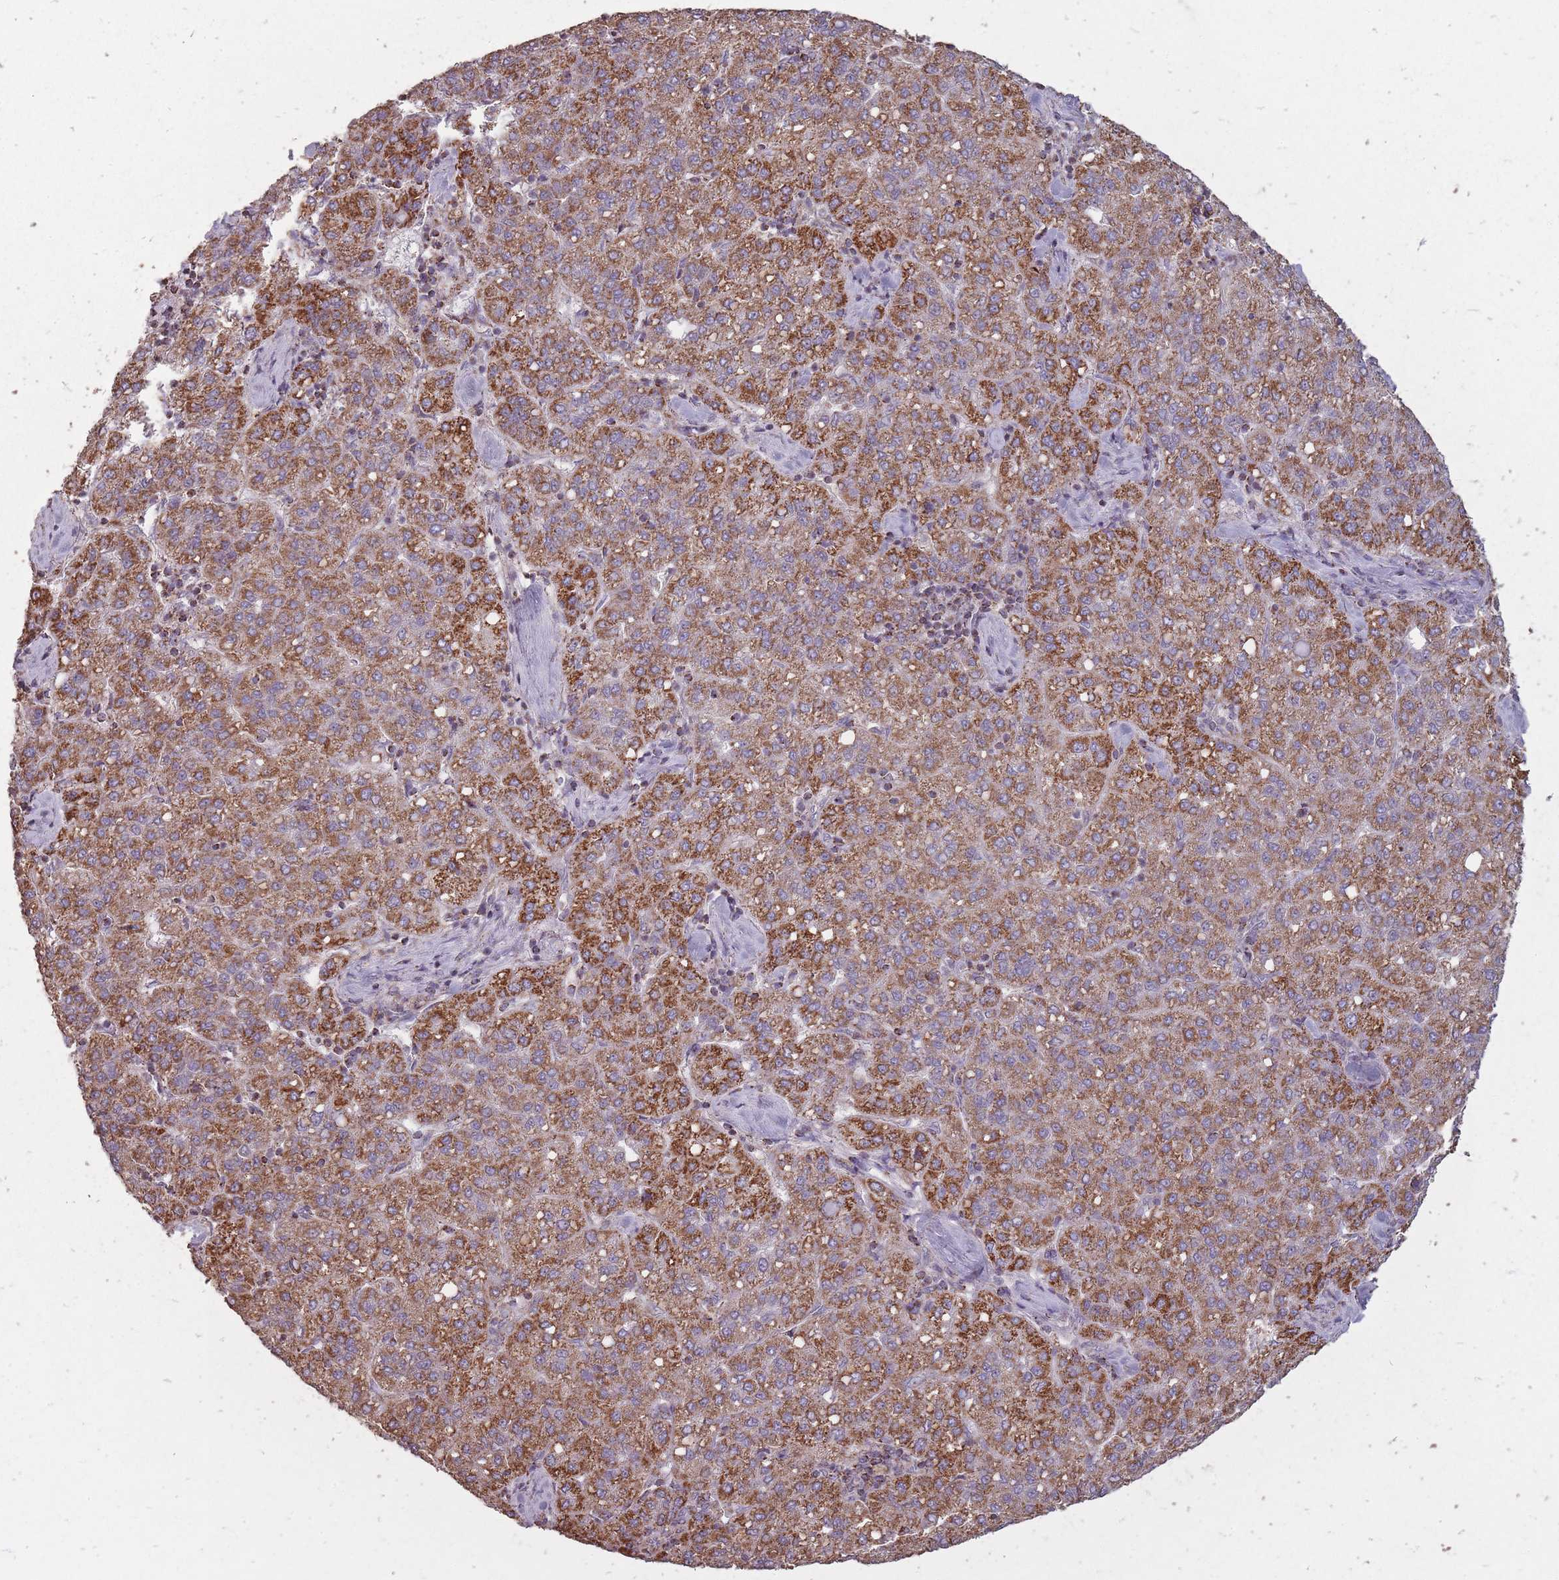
{"staining": {"intensity": "strong", "quantity": ">75%", "location": "cytoplasmic/membranous"}, "tissue": "liver cancer", "cell_type": "Tumor cells", "image_type": "cancer", "snomed": [{"axis": "morphology", "description": "Carcinoma, Hepatocellular, NOS"}, {"axis": "topography", "description": "Liver"}], "caption": "Immunohistochemistry photomicrograph of neoplastic tissue: human liver cancer (hepatocellular carcinoma) stained using immunohistochemistry displays high levels of strong protein expression localized specifically in the cytoplasmic/membranous of tumor cells, appearing as a cytoplasmic/membranous brown color.", "gene": "CNOT8", "patient": {"sex": "male", "age": 65}}